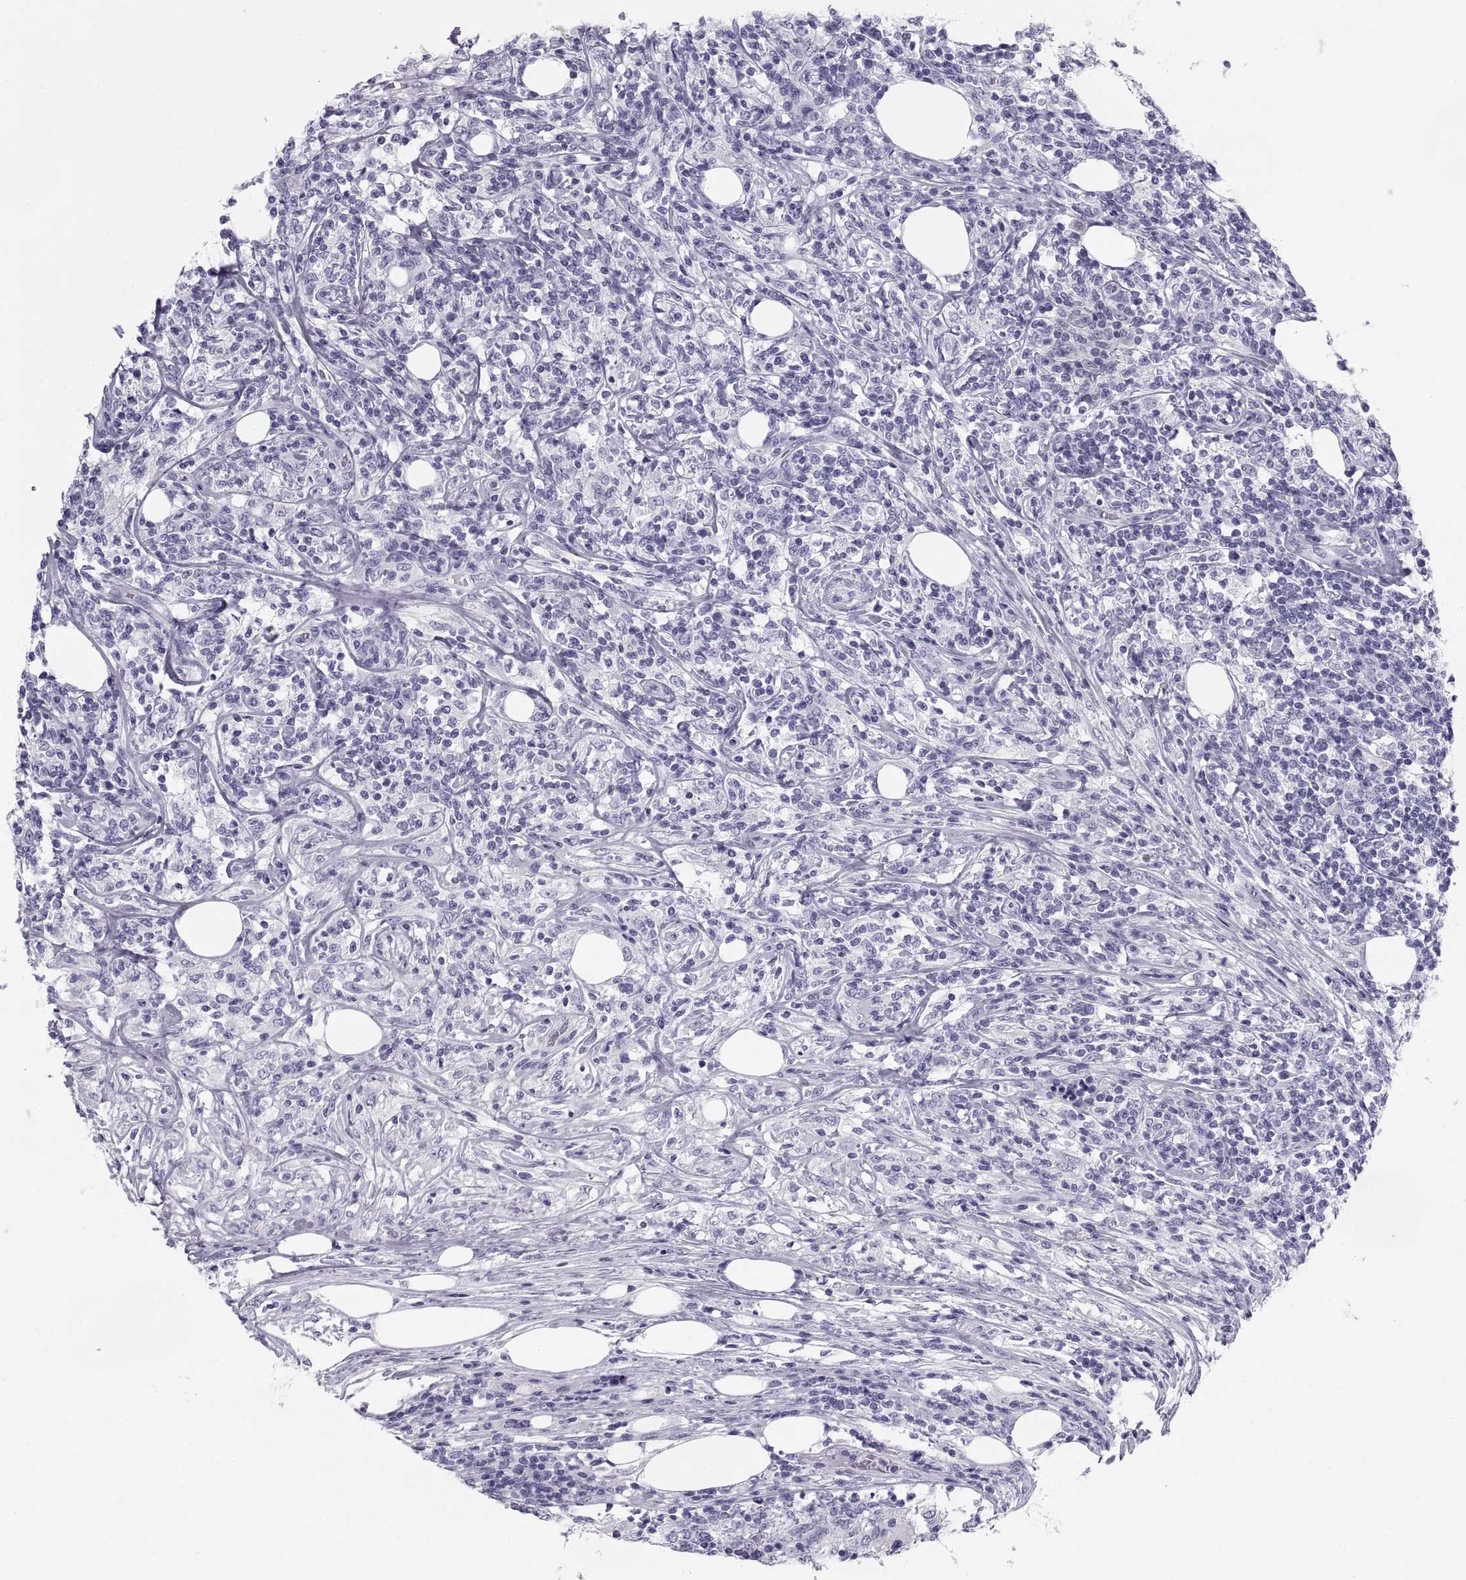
{"staining": {"intensity": "negative", "quantity": "none", "location": "none"}, "tissue": "lymphoma", "cell_type": "Tumor cells", "image_type": "cancer", "snomed": [{"axis": "morphology", "description": "Malignant lymphoma, non-Hodgkin's type, High grade"}, {"axis": "topography", "description": "Lymph node"}], "caption": "Malignant lymphoma, non-Hodgkin's type (high-grade) was stained to show a protein in brown. There is no significant expression in tumor cells. The staining is performed using DAB brown chromogen with nuclei counter-stained in using hematoxylin.", "gene": "PAX2", "patient": {"sex": "female", "age": 84}}